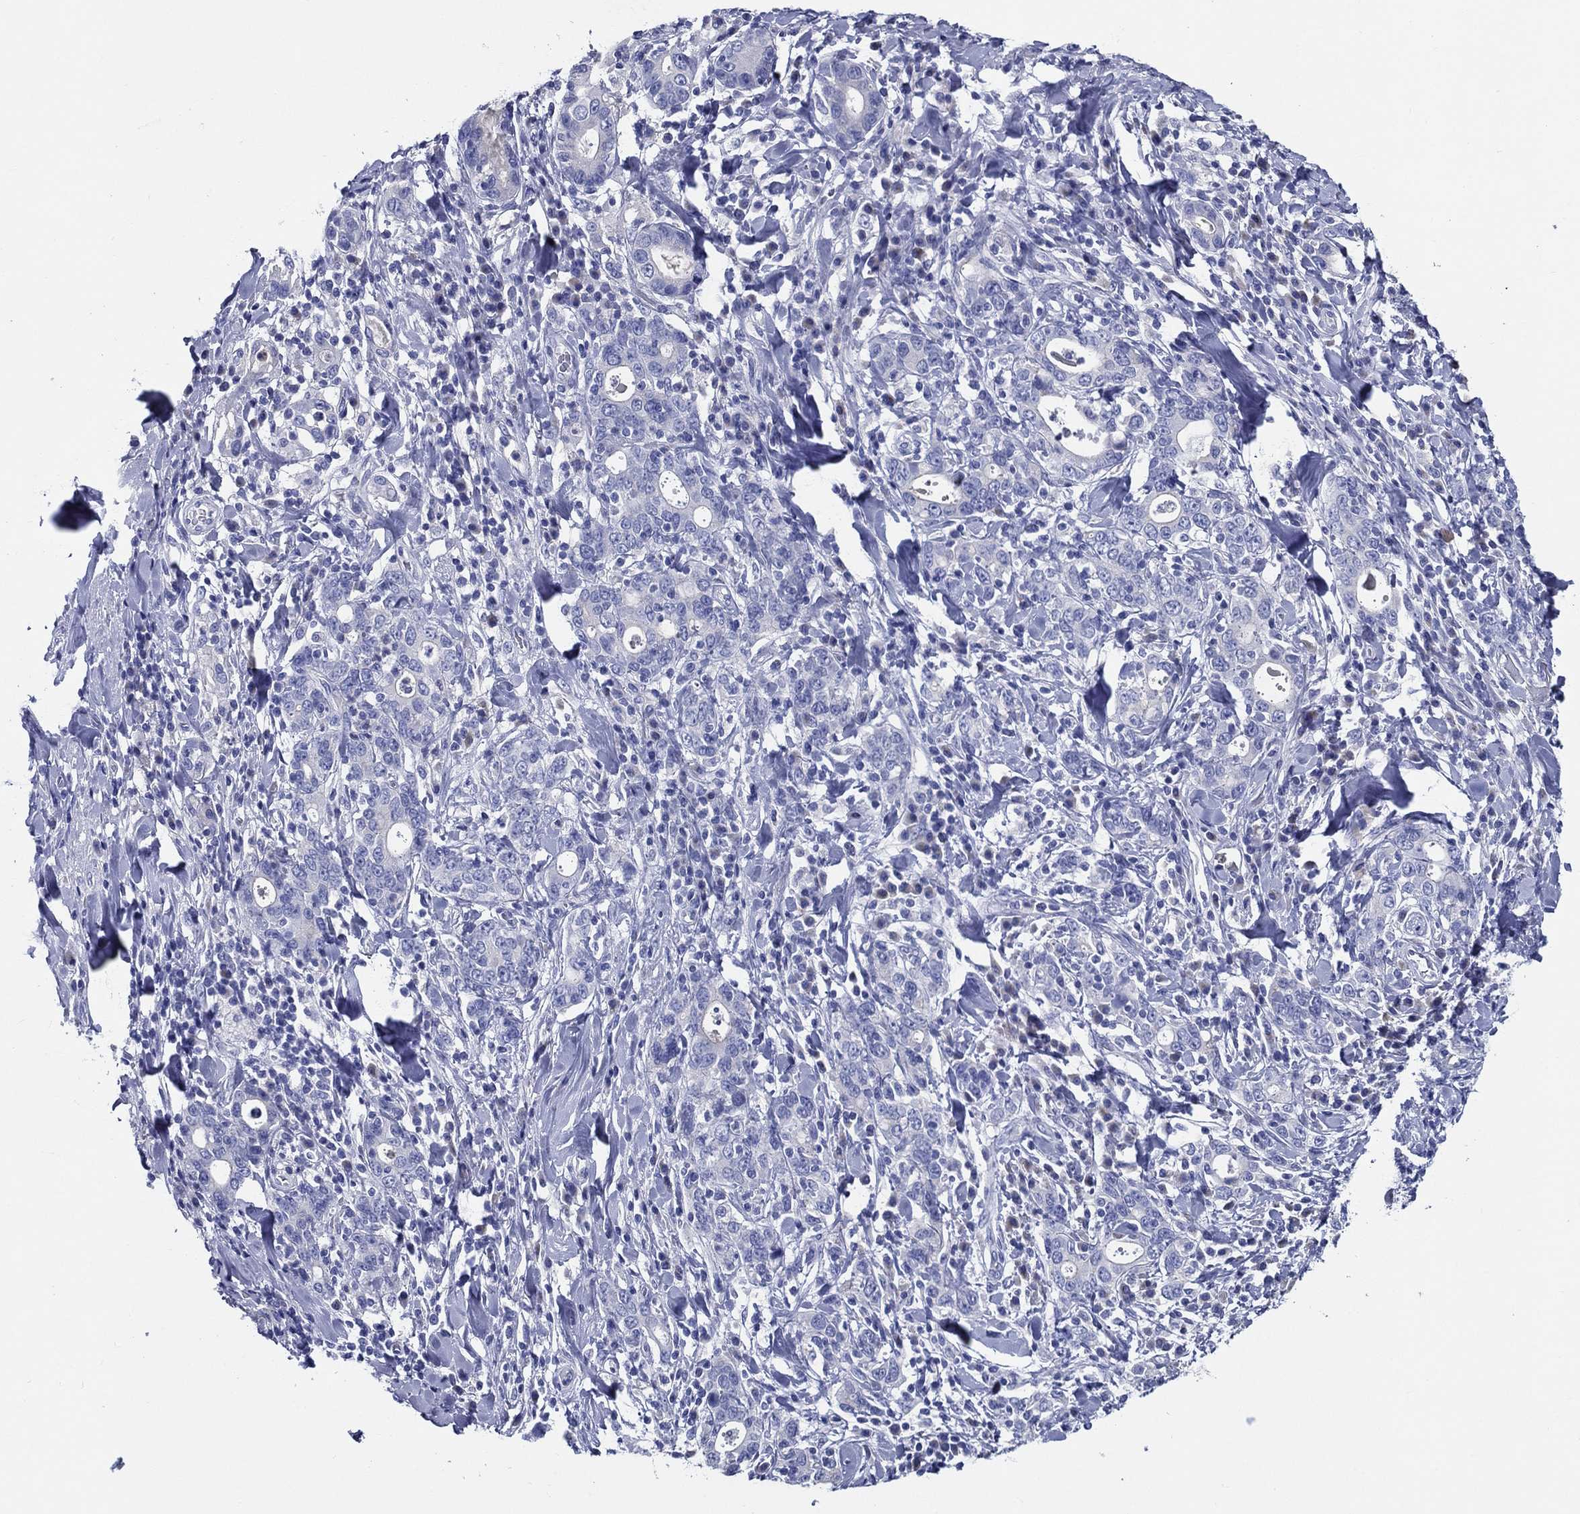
{"staining": {"intensity": "negative", "quantity": "none", "location": "none"}, "tissue": "stomach cancer", "cell_type": "Tumor cells", "image_type": "cancer", "snomed": [{"axis": "morphology", "description": "Adenocarcinoma, NOS"}, {"axis": "topography", "description": "Stomach"}], "caption": "Immunohistochemistry (IHC) of human stomach adenocarcinoma shows no expression in tumor cells. (DAB IHC, high magnification).", "gene": "ACE2", "patient": {"sex": "male", "age": 79}}